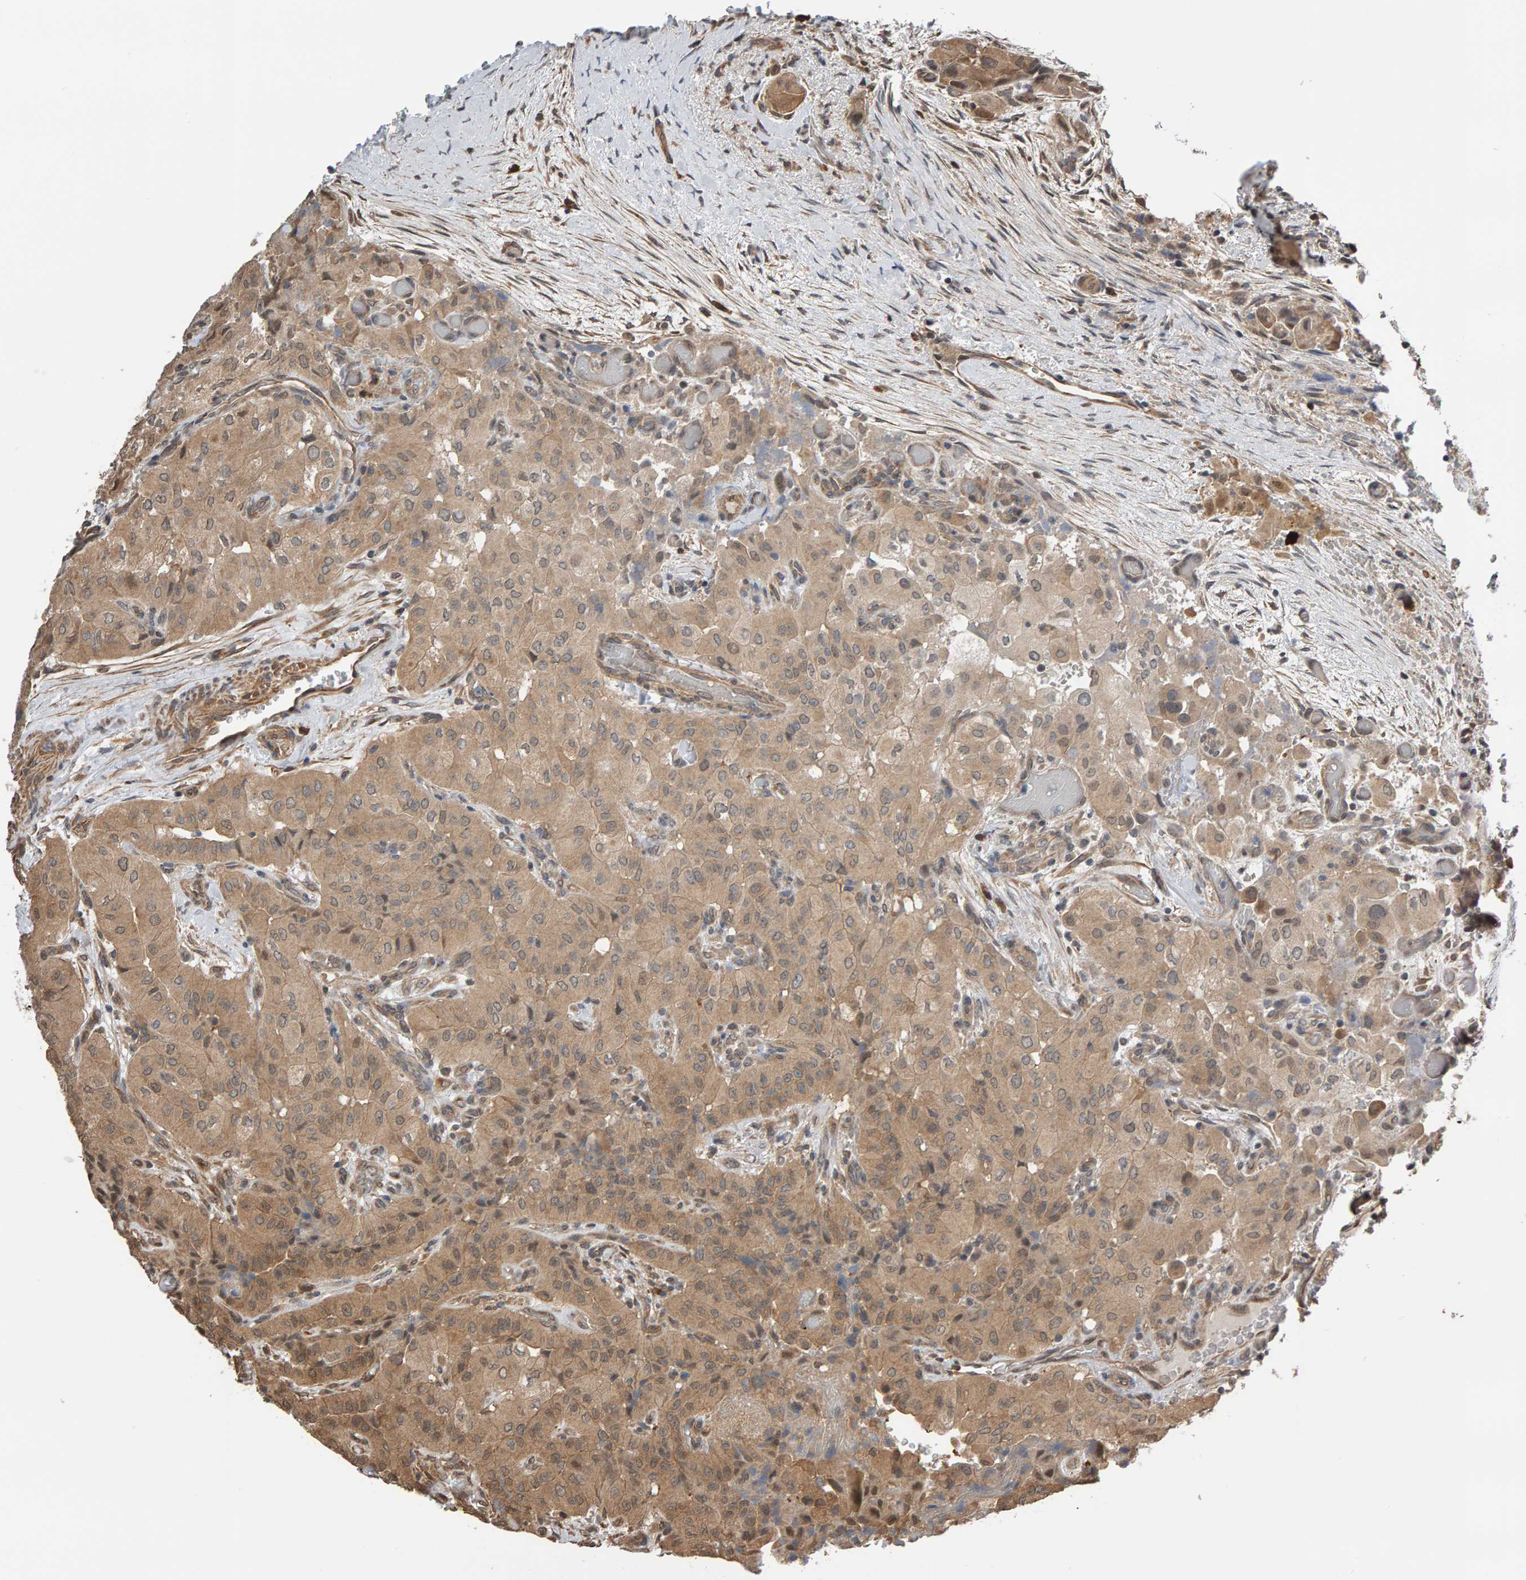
{"staining": {"intensity": "moderate", "quantity": ">75%", "location": "cytoplasmic/membranous"}, "tissue": "thyroid cancer", "cell_type": "Tumor cells", "image_type": "cancer", "snomed": [{"axis": "morphology", "description": "Papillary adenocarcinoma, NOS"}, {"axis": "topography", "description": "Thyroid gland"}], "caption": "Immunohistochemistry of human thyroid papillary adenocarcinoma demonstrates medium levels of moderate cytoplasmic/membranous positivity in approximately >75% of tumor cells. The staining was performed using DAB (3,3'-diaminobenzidine), with brown indicating positive protein expression. Nuclei are stained blue with hematoxylin.", "gene": "COASY", "patient": {"sex": "female", "age": 59}}